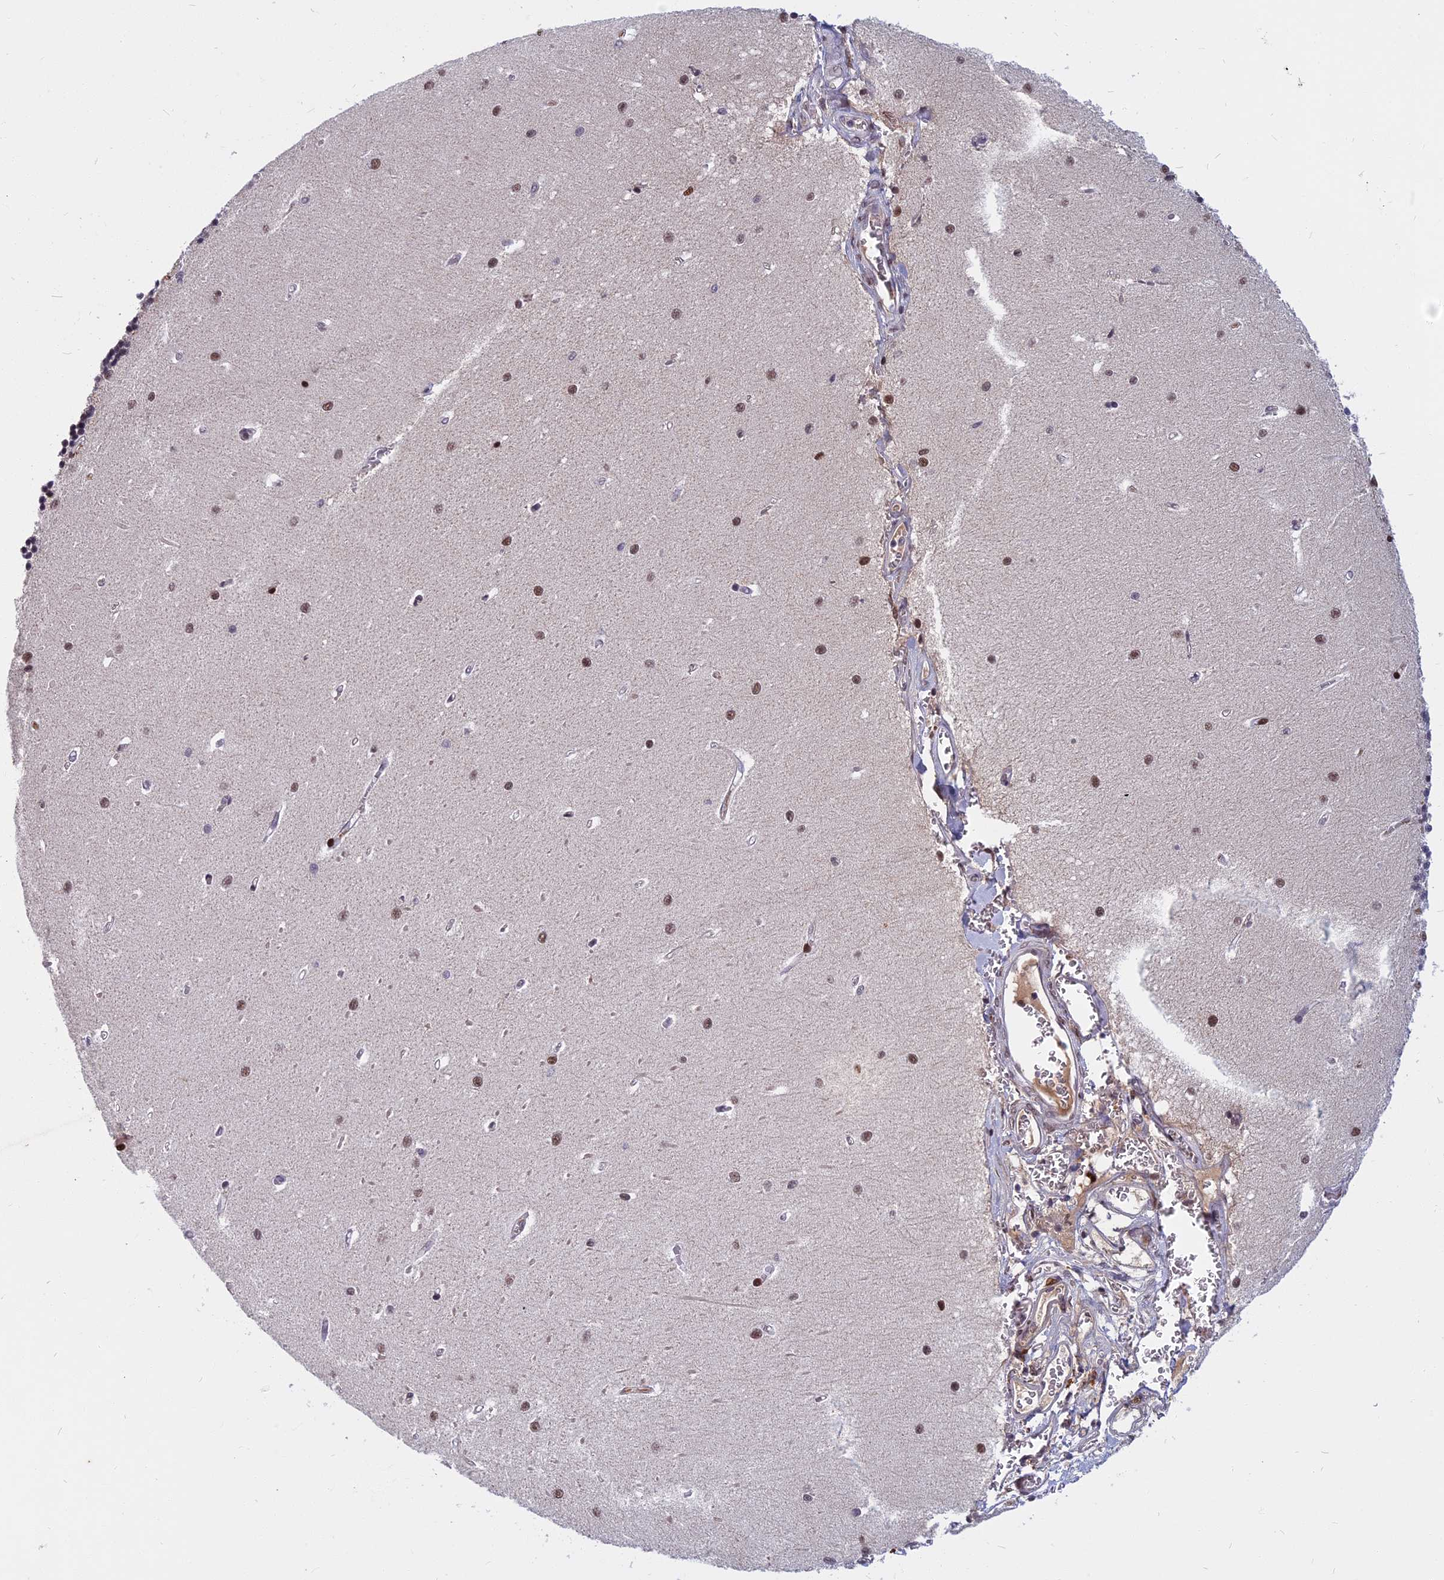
{"staining": {"intensity": "weak", "quantity": "25%-75%", "location": "nuclear"}, "tissue": "cerebellum", "cell_type": "Cells in granular layer", "image_type": "normal", "snomed": [{"axis": "morphology", "description": "Normal tissue, NOS"}, {"axis": "topography", "description": "Cerebellum"}], "caption": "Immunohistochemistry (IHC) of benign cerebellum reveals low levels of weak nuclear positivity in about 25%-75% of cells in granular layer.", "gene": "CDC7", "patient": {"sex": "male", "age": 37}}